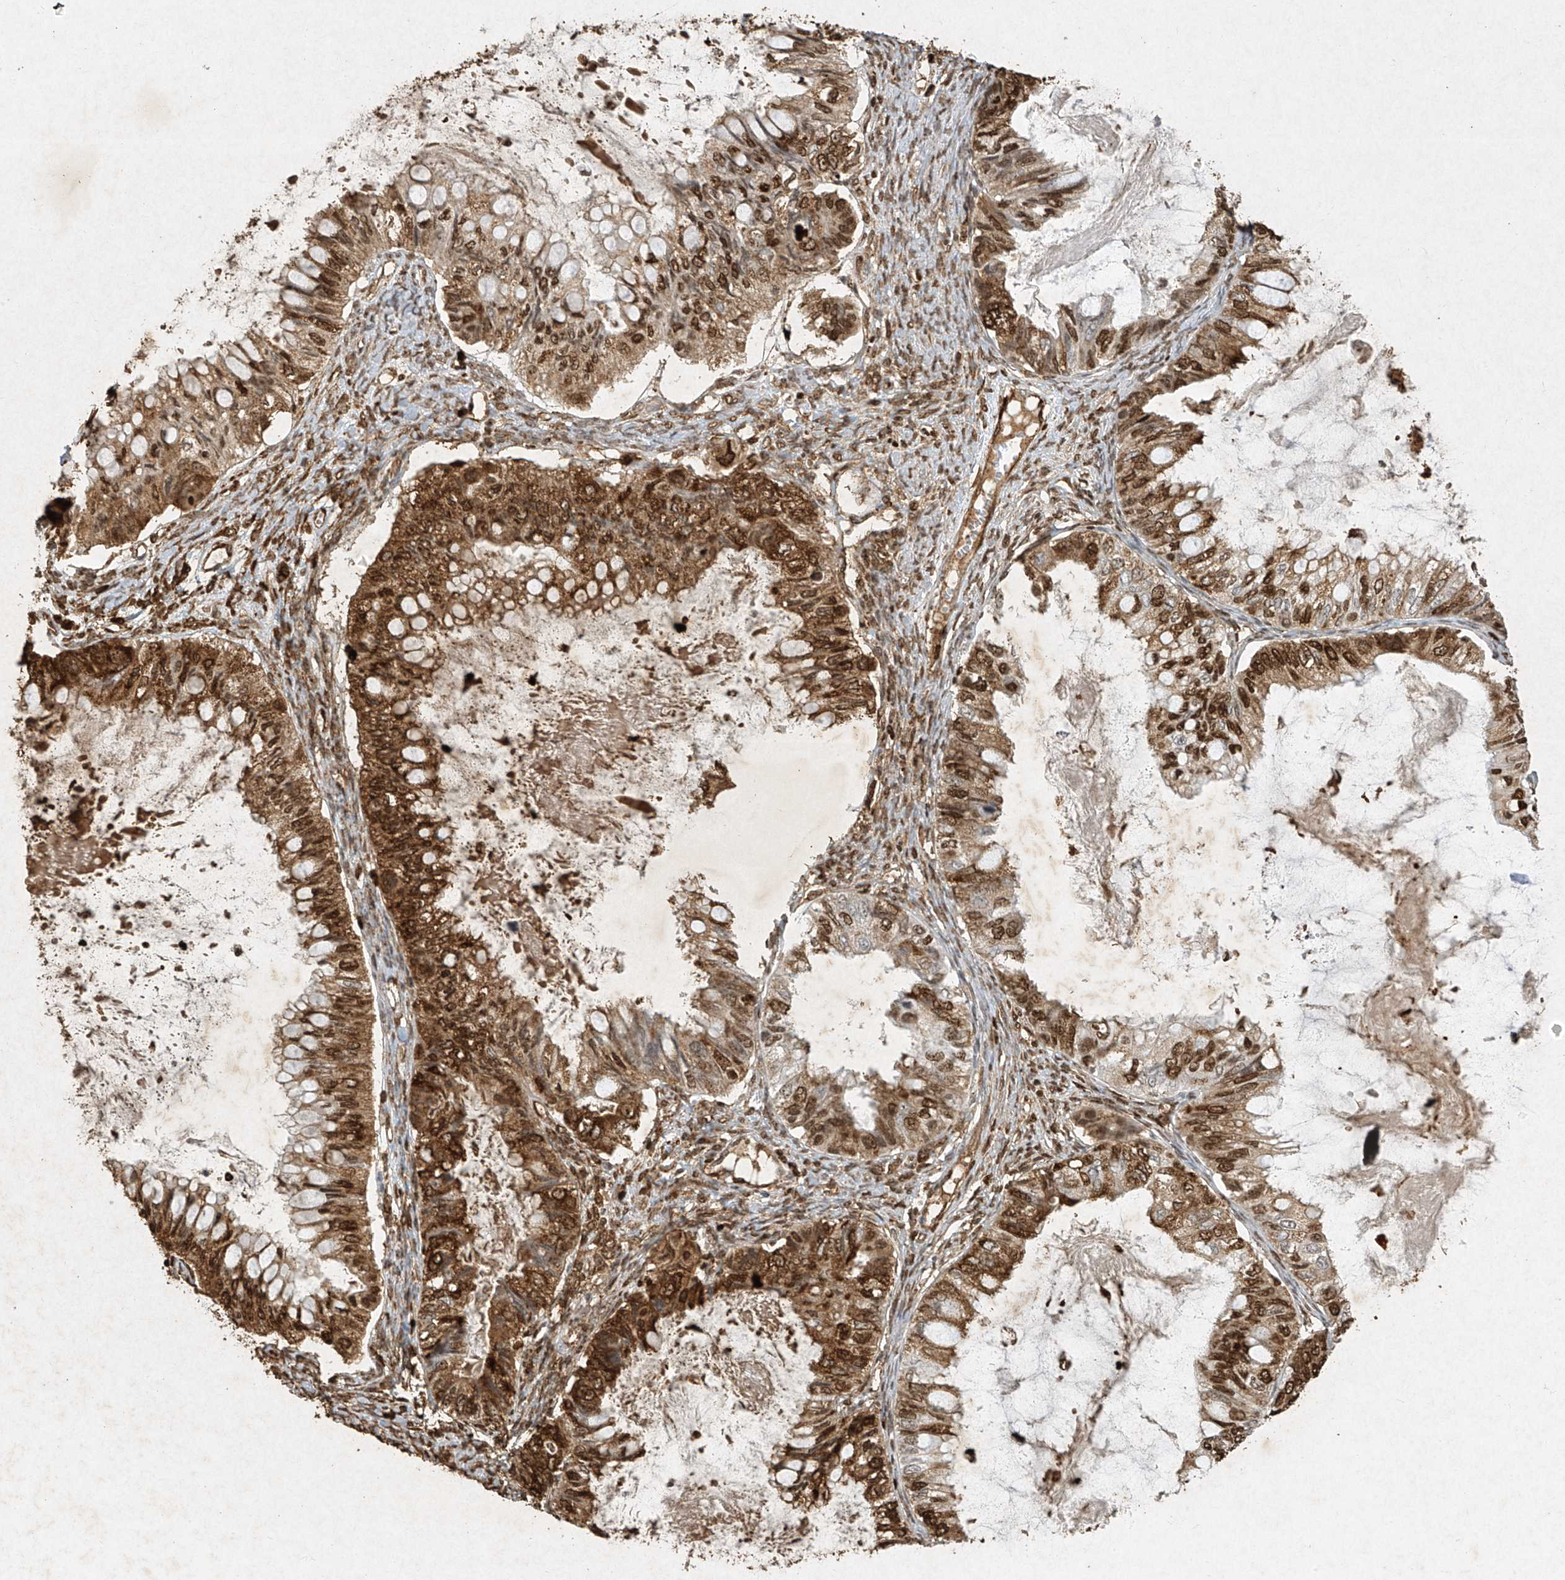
{"staining": {"intensity": "moderate", "quantity": ">75%", "location": "cytoplasmic/membranous,nuclear"}, "tissue": "ovarian cancer", "cell_type": "Tumor cells", "image_type": "cancer", "snomed": [{"axis": "morphology", "description": "Cystadenocarcinoma, mucinous, NOS"}, {"axis": "topography", "description": "Ovary"}], "caption": "Mucinous cystadenocarcinoma (ovarian) stained with a protein marker reveals moderate staining in tumor cells.", "gene": "ATRIP", "patient": {"sex": "female", "age": 80}}